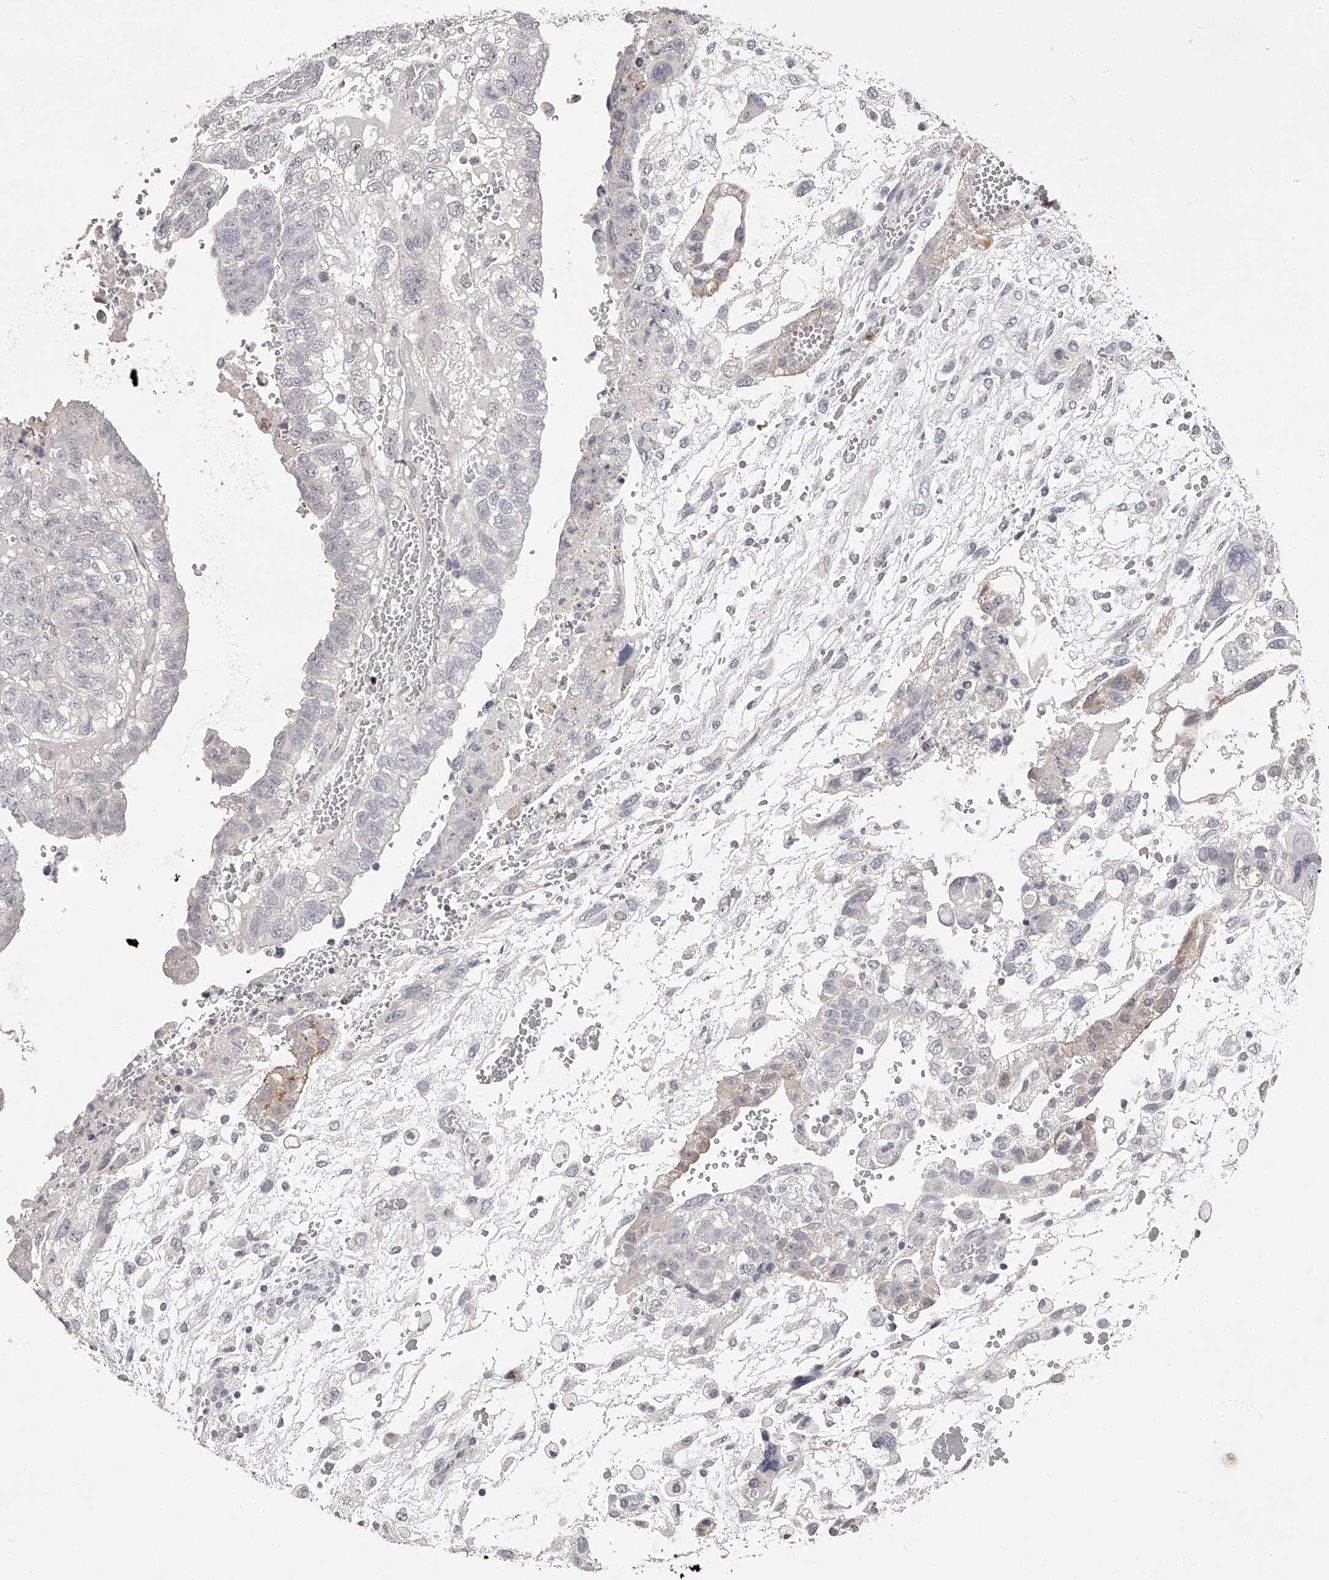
{"staining": {"intensity": "negative", "quantity": "none", "location": "none"}, "tissue": "testis cancer", "cell_type": "Tumor cells", "image_type": "cancer", "snomed": [{"axis": "morphology", "description": "Carcinoma, Embryonal, NOS"}, {"axis": "topography", "description": "Testis"}], "caption": "The image shows no staining of tumor cells in testis embryonal carcinoma.", "gene": "NT5DC1", "patient": {"sex": "male", "age": 36}}